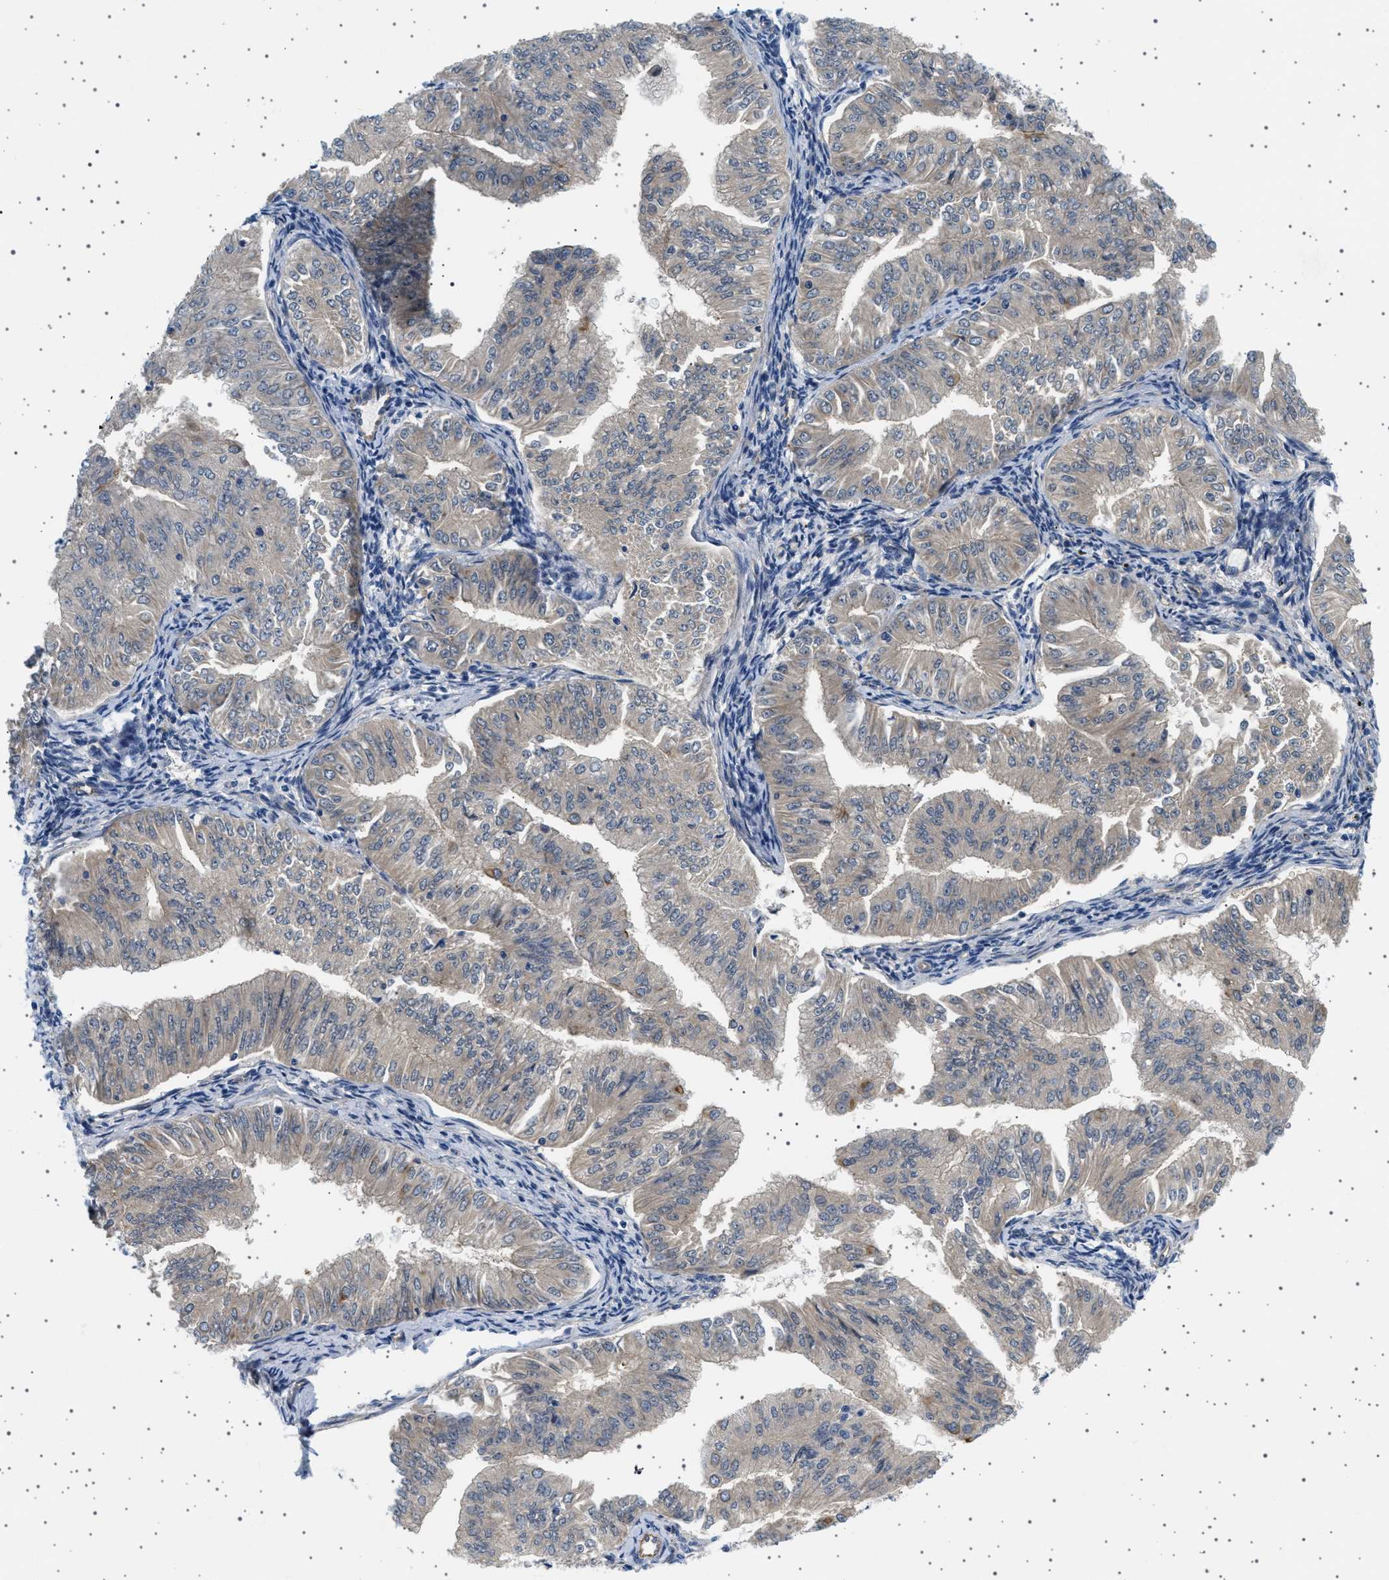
{"staining": {"intensity": "weak", "quantity": "<25%", "location": "cytoplasmic/membranous"}, "tissue": "endometrial cancer", "cell_type": "Tumor cells", "image_type": "cancer", "snomed": [{"axis": "morphology", "description": "Normal tissue, NOS"}, {"axis": "morphology", "description": "Adenocarcinoma, NOS"}, {"axis": "topography", "description": "Endometrium"}], "caption": "This is a micrograph of immunohistochemistry staining of adenocarcinoma (endometrial), which shows no positivity in tumor cells. The staining is performed using DAB (3,3'-diaminobenzidine) brown chromogen with nuclei counter-stained in using hematoxylin.", "gene": "PLPP6", "patient": {"sex": "female", "age": 53}}